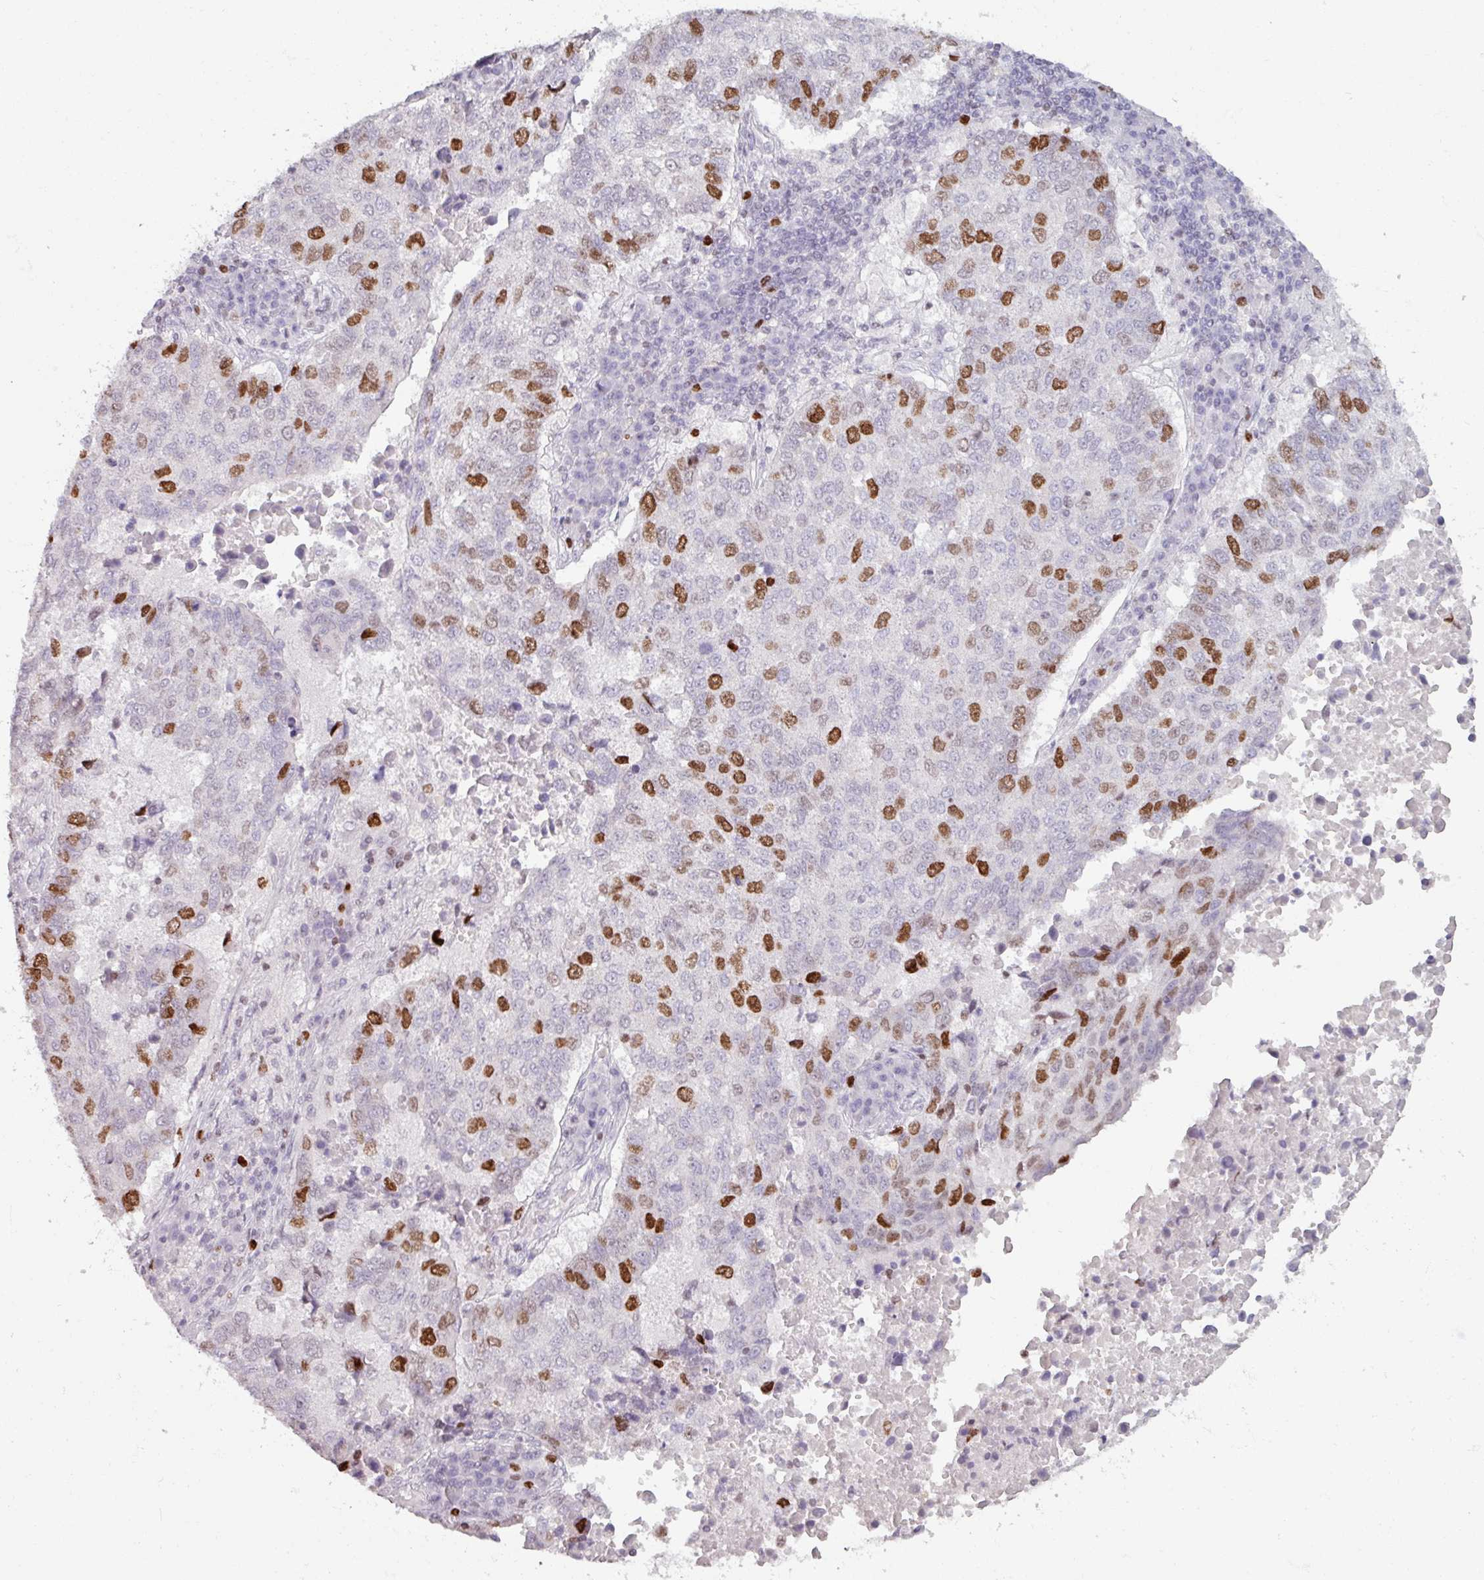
{"staining": {"intensity": "moderate", "quantity": "25%-75%", "location": "nuclear"}, "tissue": "lung cancer", "cell_type": "Tumor cells", "image_type": "cancer", "snomed": [{"axis": "morphology", "description": "Squamous cell carcinoma, NOS"}, {"axis": "topography", "description": "Lung"}], "caption": "The micrograph demonstrates immunohistochemical staining of lung cancer. There is moderate nuclear positivity is seen in about 25%-75% of tumor cells.", "gene": "ATAD2", "patient": {"sex": "male", "age": 73}}